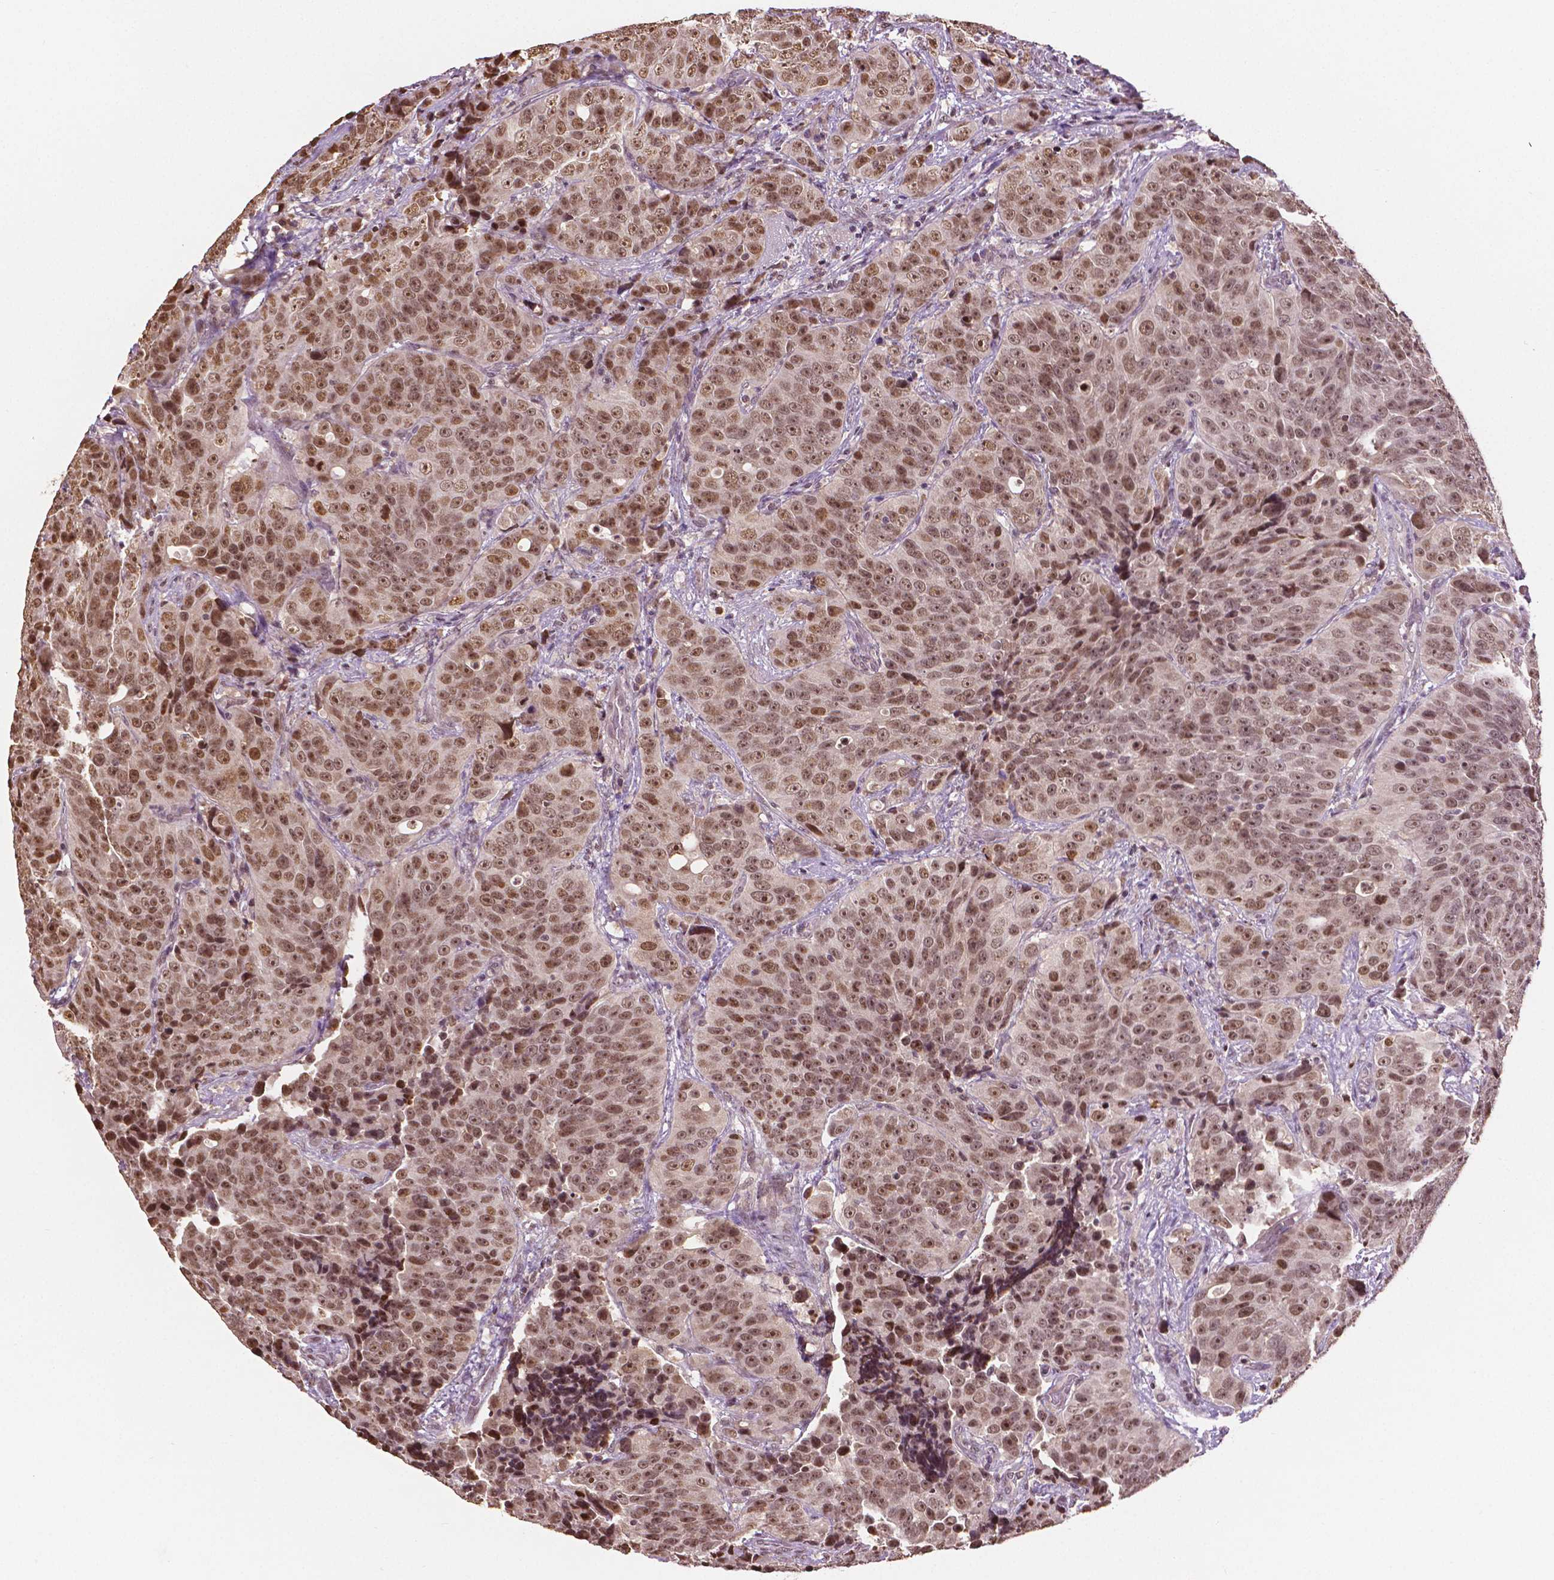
{"staining": {"intensity": "moderate", "quantity": ">75%", "location": "nuclear"}, "tissue": "urothelial cancer", "cell_type": "Tumor cells", "image_type": "cancer", "snomed": [{"axis": "morphology", "description": "Urothelial carcinoma, NOS"}, {"axis": "topography", "description": "Urinary bladder"}], "caption": "The histopathology image reveals a brown stain indicating the presence of a protein in the nuclear of tumor cells in urothelial cancer.", "gene": "DEK", "patient": {"sex": "male", "age": 52}}